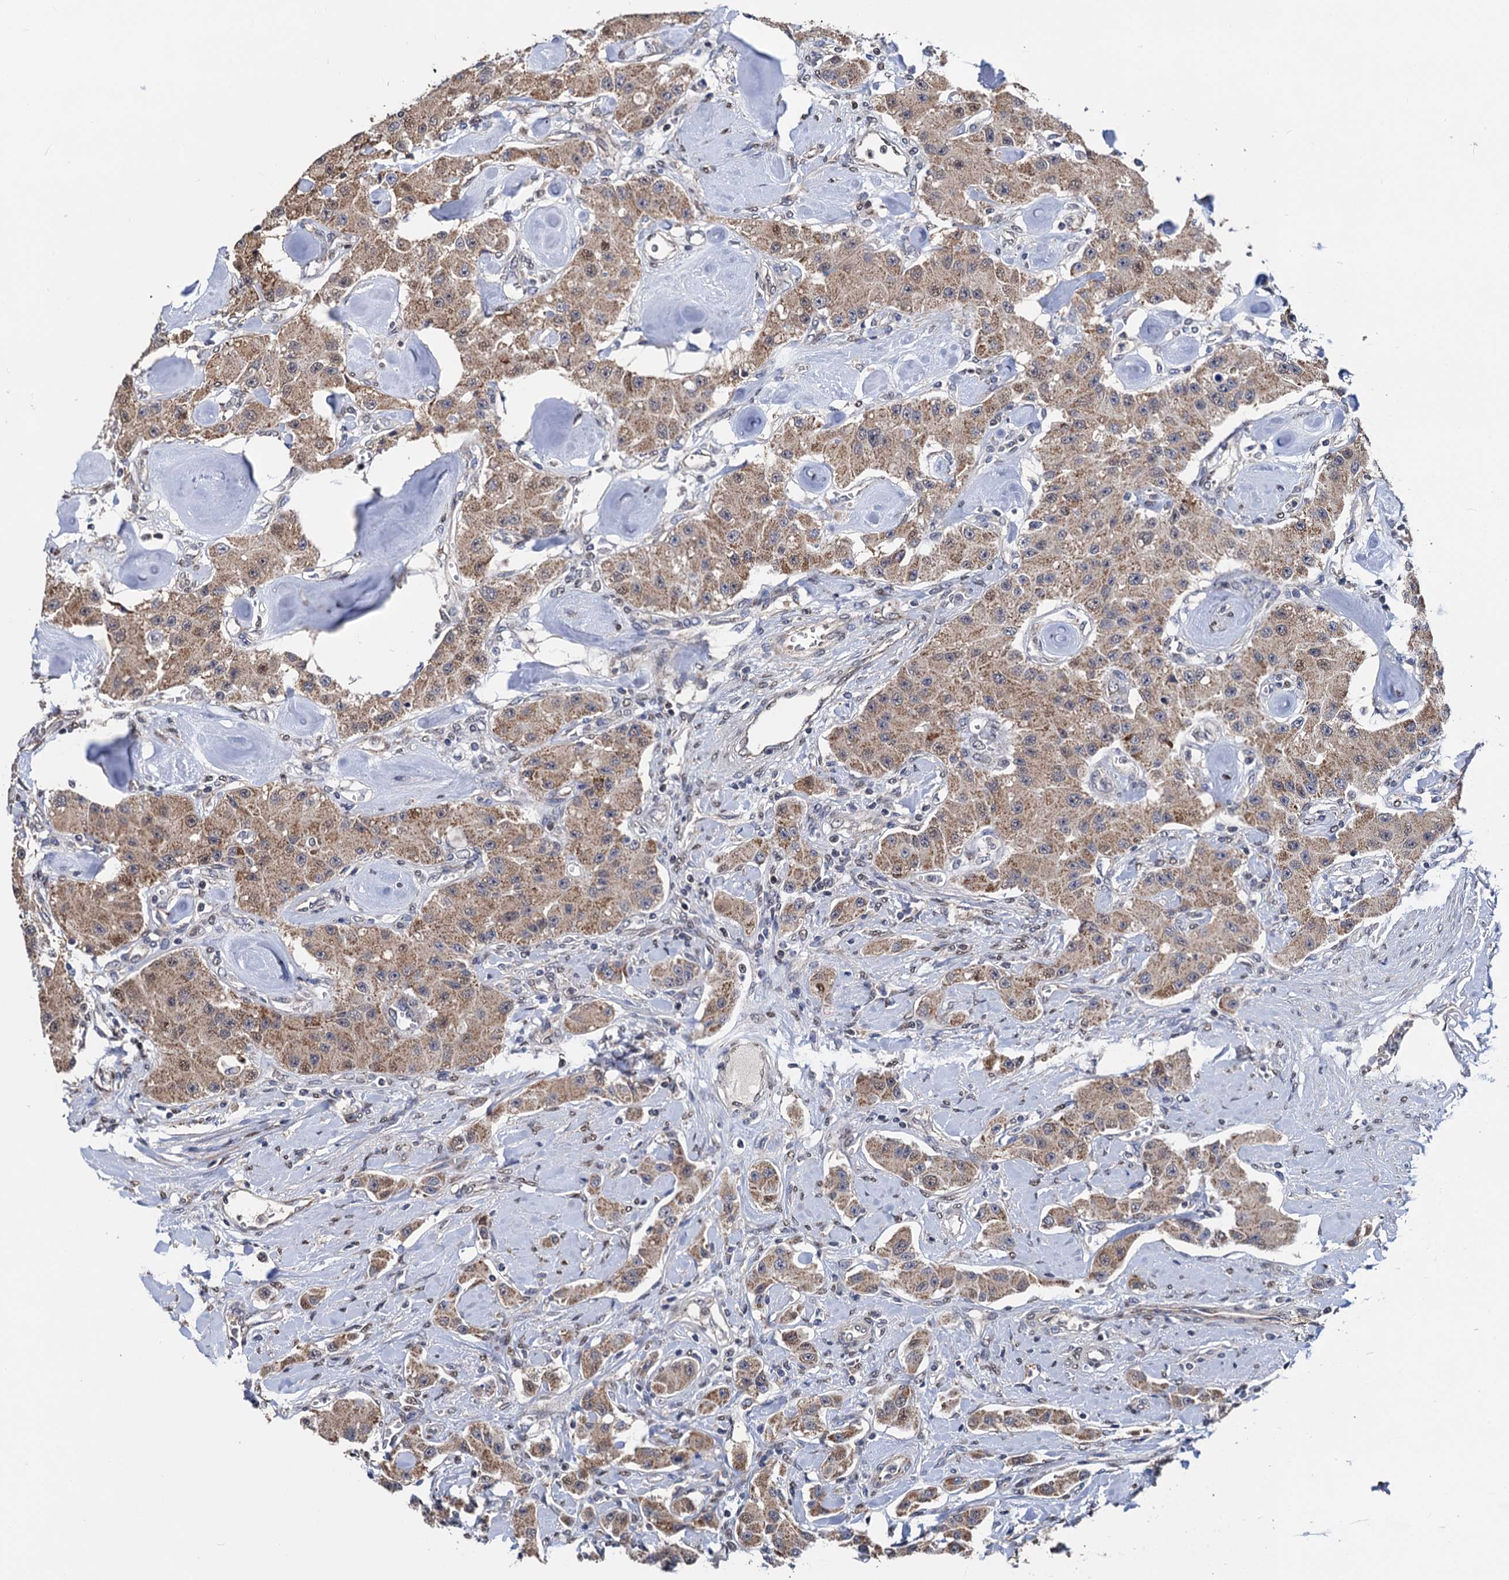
{"staining": {"intensity": "moderate", "quantity": ">75%", "location": "cytoplasmic/membranous"}, "tissue": "carcinoid", "cell_type": "Tumor cells", "image_type": "cancer", "snomed": [{"axis": "morphology", "description": "Carcinoid, malignant, NOS"}, {"axis": "topography", "description": "Pancreas"}], "caption": "Human carcinoid (malignant) stained with a protein marker displays moderate staining in tumor cells.", "gene": "PTCD3", "patient": {"sex": "male", "age": 41}}